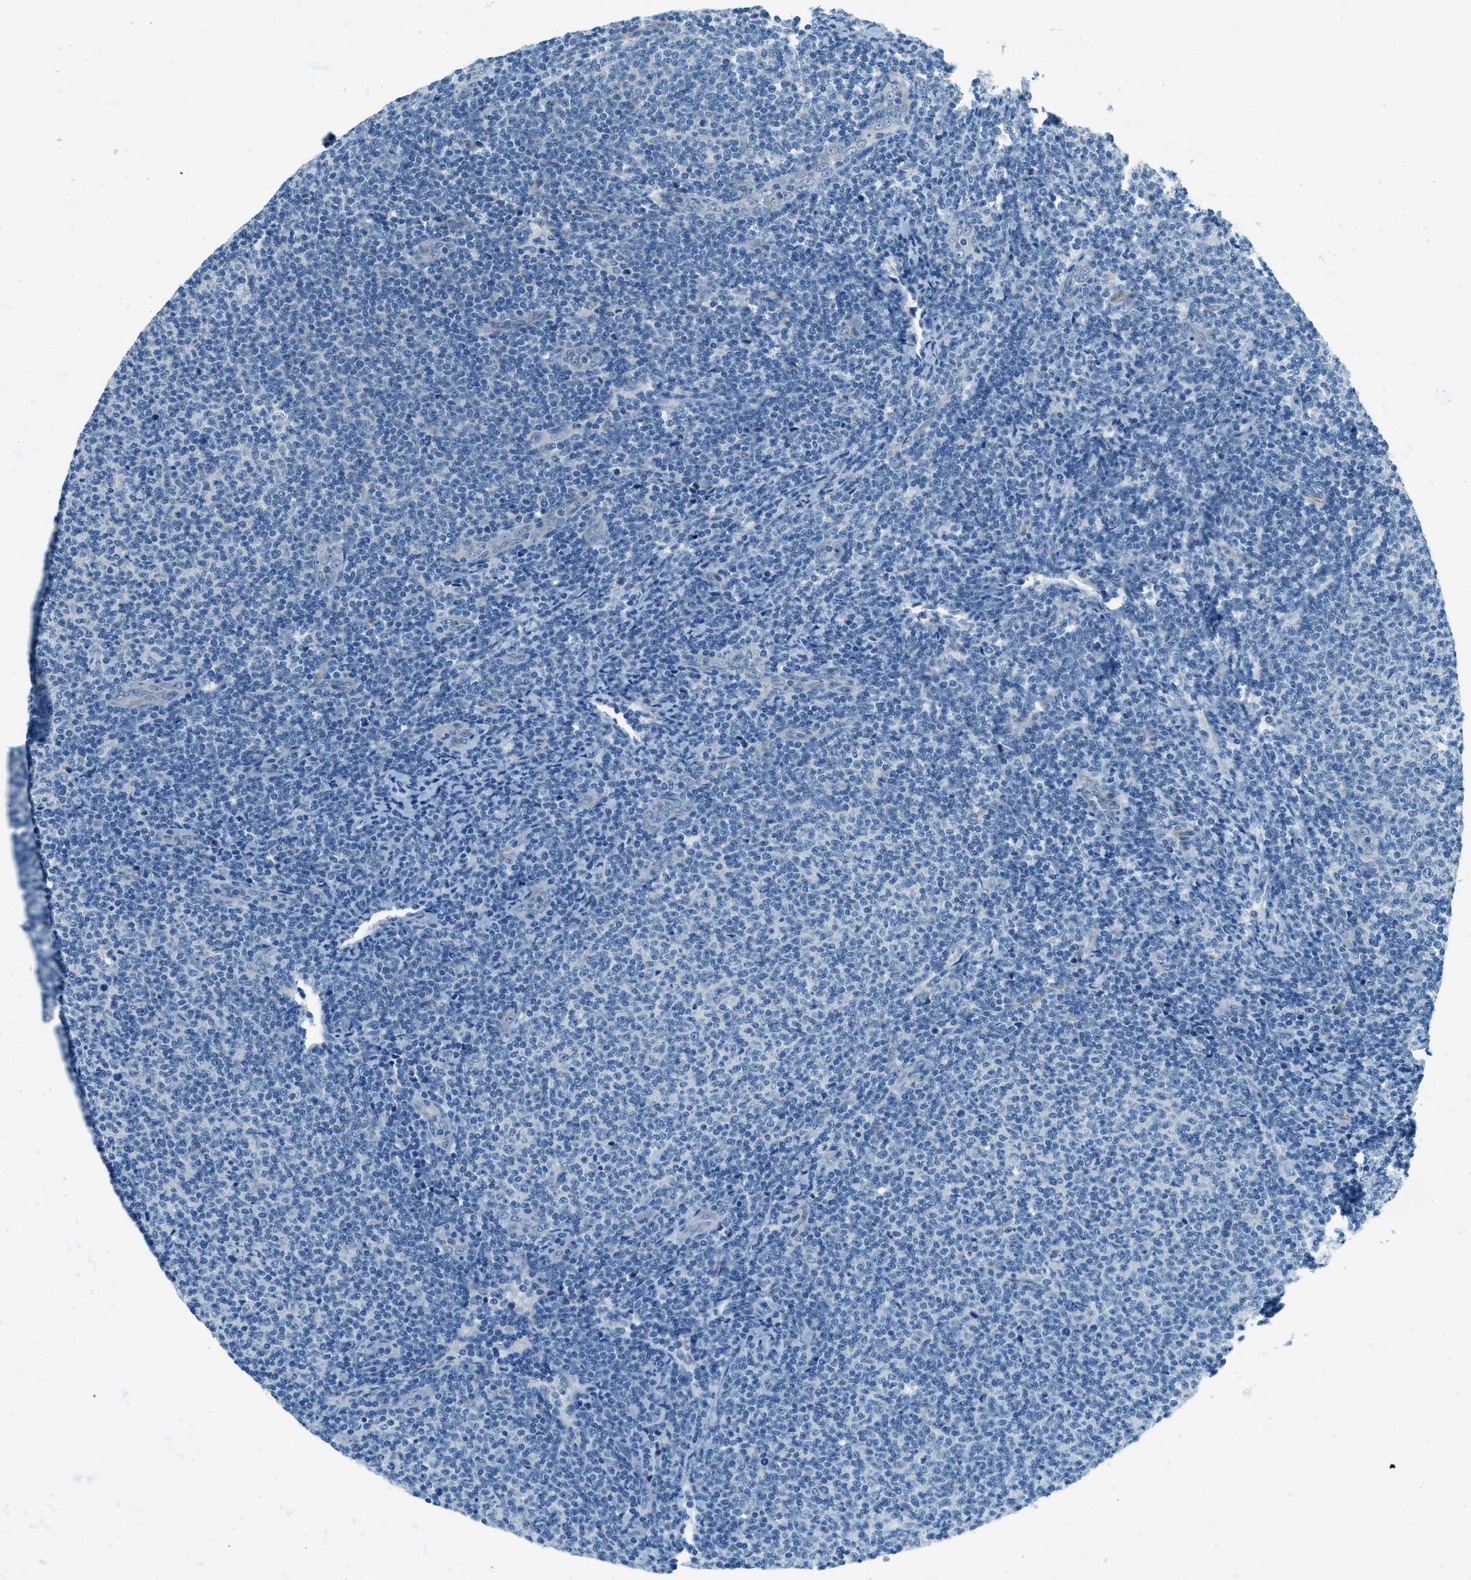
{"staining": {"intensity": "negative", "quantity": "none", "location": "none"}, "tissue": "lymphoma", "cell_type": "Tumor cells", "image_type": "cancer", "snomed": [{"axis": "morphology", "description": "Malignant lymphoma, non-Hodgkin's type, Low grade"}, {"axis": "topography", "description": "Lymph node"}], "caption": "Tumor cells are negative for brown protein staining in lymphoma.", "gene": "ZNF367", "patient": {"sex": "male", "age": 66}}